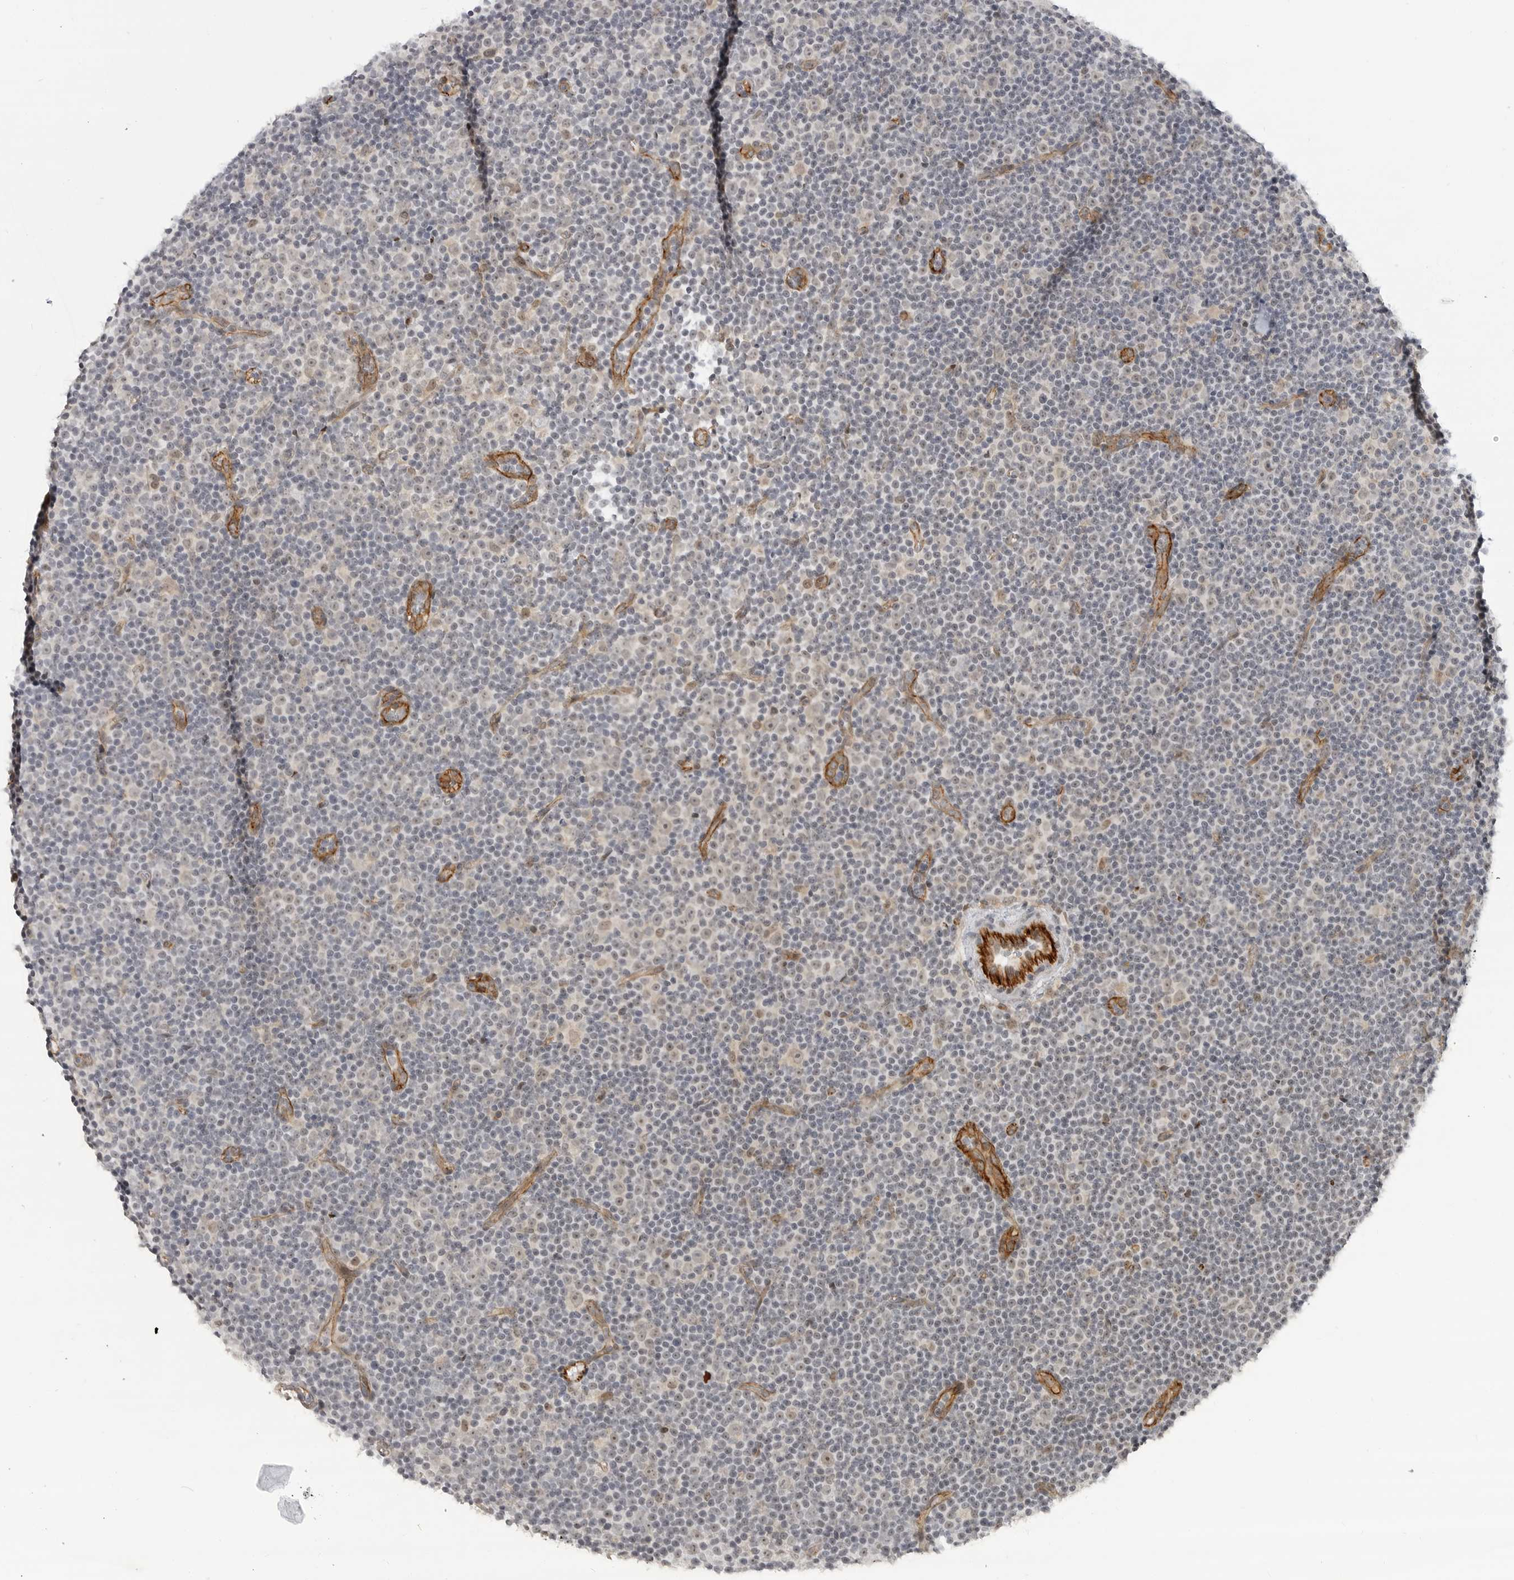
{"staining": {"intensity": "negative", "quantity": "none", "location": "none"}, "tissue": "lymphoma", "cell_type": "Tumor cells", "image_type": "cancer", "snomed": [{"axis": "morphology", "description": "Malignant lymphoma, non-Hodgkin's type, Low grade"}, {"axis": "topography", "description": "Lymph node"}], "caption": "Immunohistochemical staining of human lymphoma displays no significant positivity in tumor cells. (DAB (3,3'-diaminobenzidine) immunohistochemistry (IHC), high magnification).", "gene": "CEP295NL", "patient": {"sex": "female", "age": 67}}